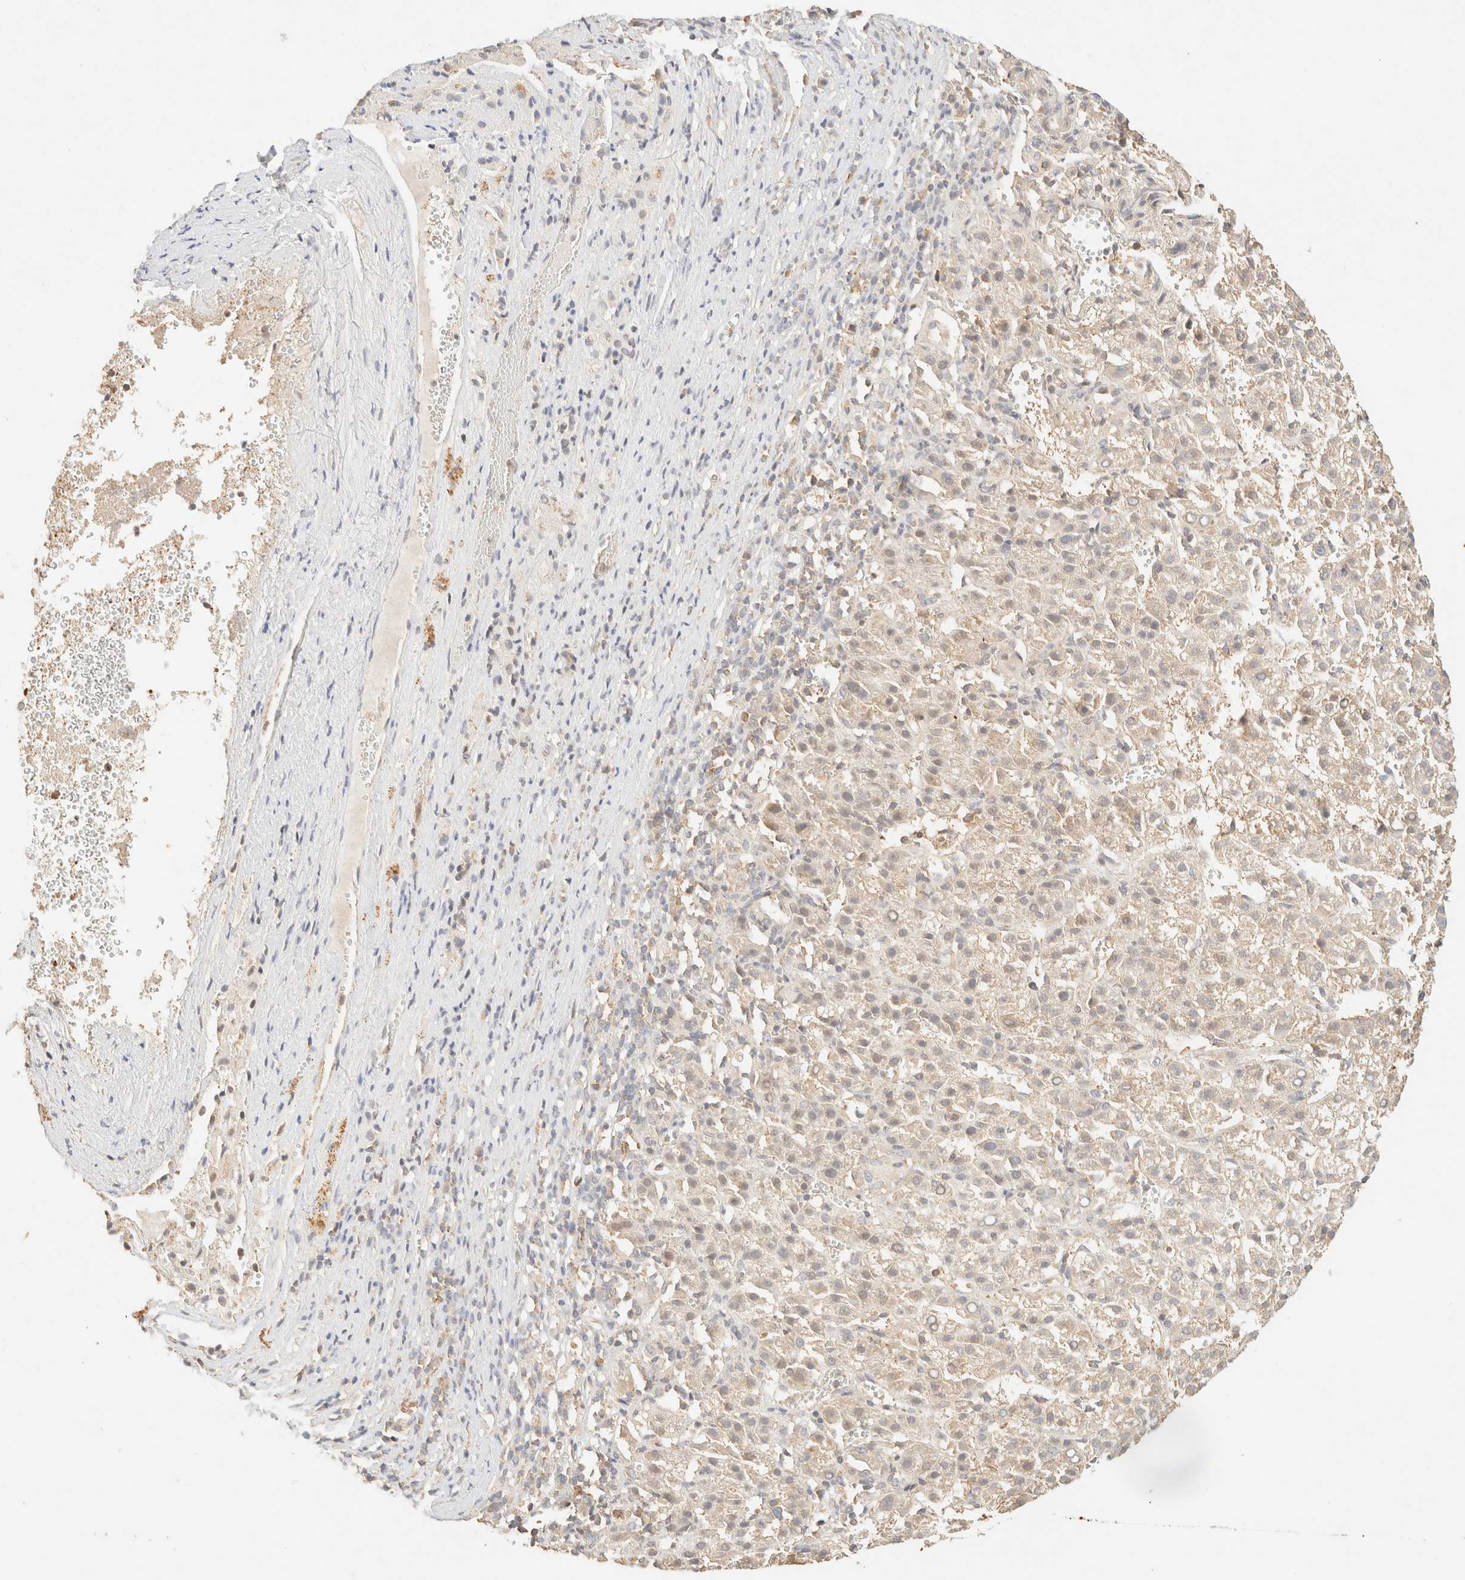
{"staining": {"intensity": "negative", "quantity": "none", "location": "none"}, "tissue": "liver cancer", "cell_type": "Tumor cells", "image_type": "cancer", "snomed": [{"axis": "morphology", "description": "Carcinoma, Hepatocellular, NOS"}, {"axis": "topography", "description": "Liver"}], "caption": "Human liver cancer (hepatocellular carcinoma) stained for a protein using immunohistochemistry (IHC) displays no expression in tumor cells.", "gene": "TIMD4", "patient": {"sex": "female", "age": 58}}